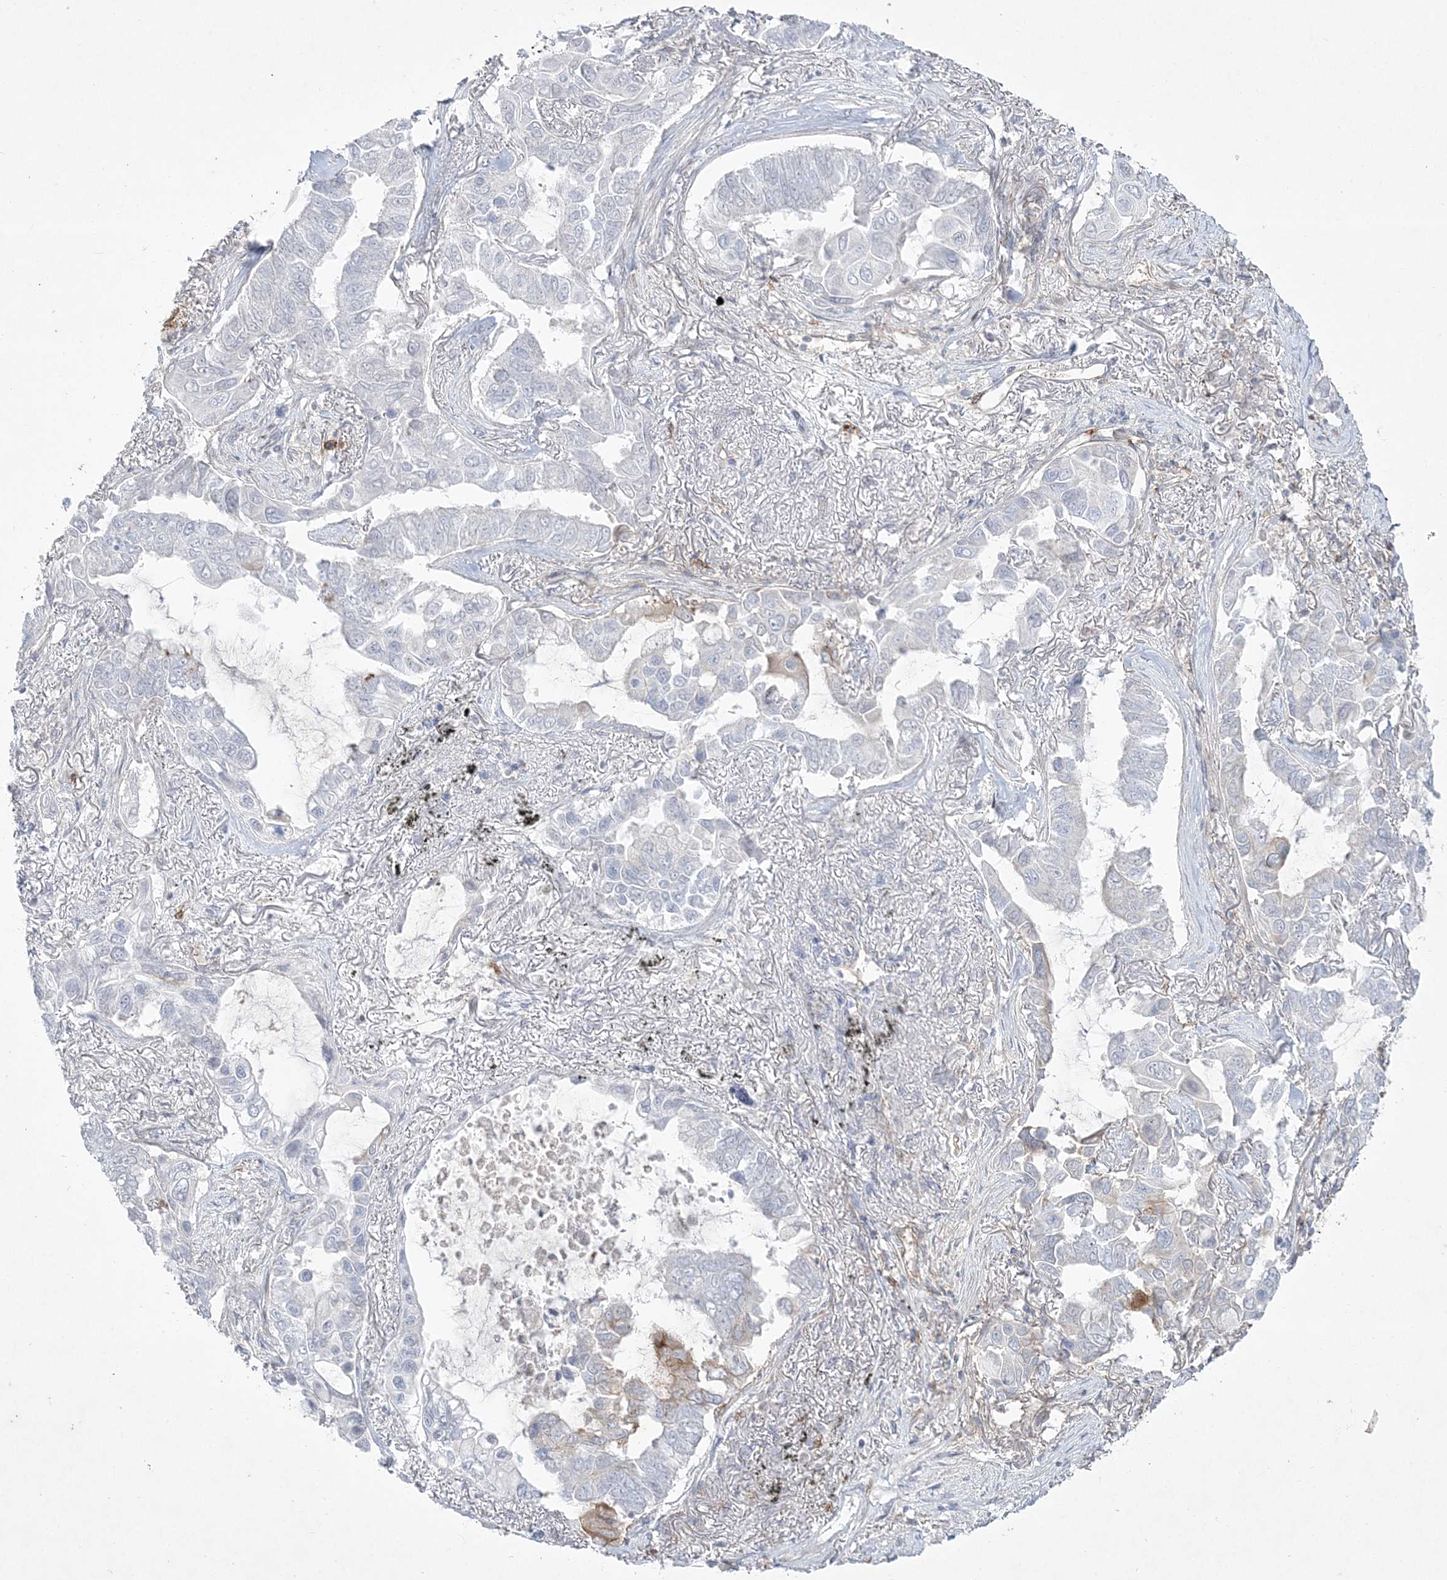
{"staining": {"intensity": "moderate", "quantity": "<25%", "location": "cytoplasmic/membranous"}, "tissue": "lung cancer", "cell_type": "Tumor cells", "image_type": "cancer", "snomed": [{"axis": "morphology", "description": "Adenocarcinoma, NOS"}, {"axis": "topography", "description": "Lung"}], "caption": "Immunohistochemical staining of lung cancer (adenocarcinoma) reveals moderate cytoplasmic/membranous protein positivity in about <25% of tumor cells.", "gene": "ADAMTS12", "patient": {"sex": "male", "age": 64}}